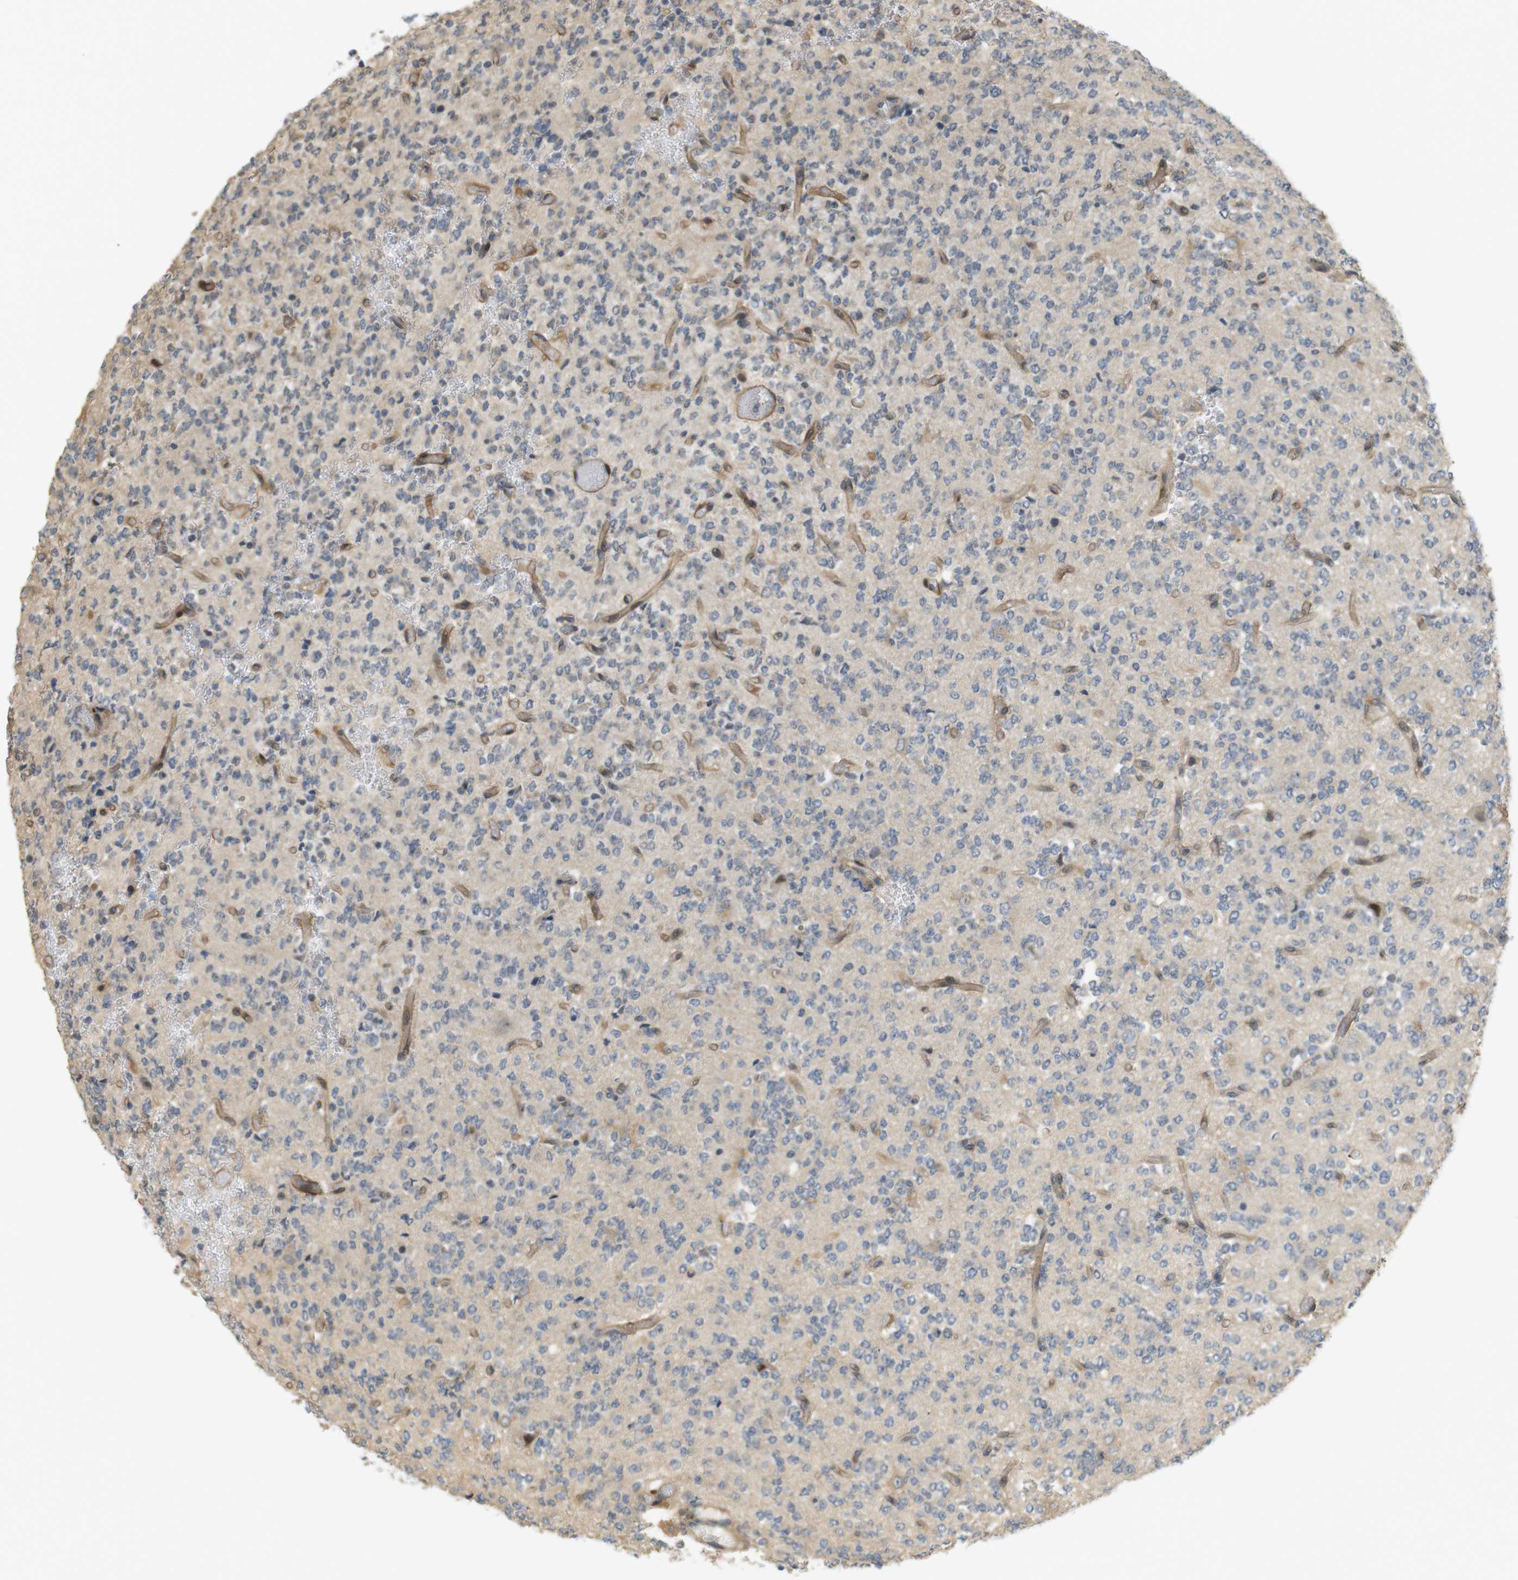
{"staining": {"intensity": "weak", "quantity": "<25%", "location": "cytoplasmic/membranous"}, "tissue": "glioma", "cell_type": "Tumor cells", "image_type": "cancer", "snomed": [{"axis": "morphology", "description": "Glioma, malignant, Low grade"}, {"axis": "topography", "description": "Brain"}], "caption": "Histopathology image shows no significant protein staining in tumor cells of malignant glioma (low-grade). Nuclei are stained in blue.", "gene": "TSPAN9", "patient": {"sex": "male", "age": 38}}